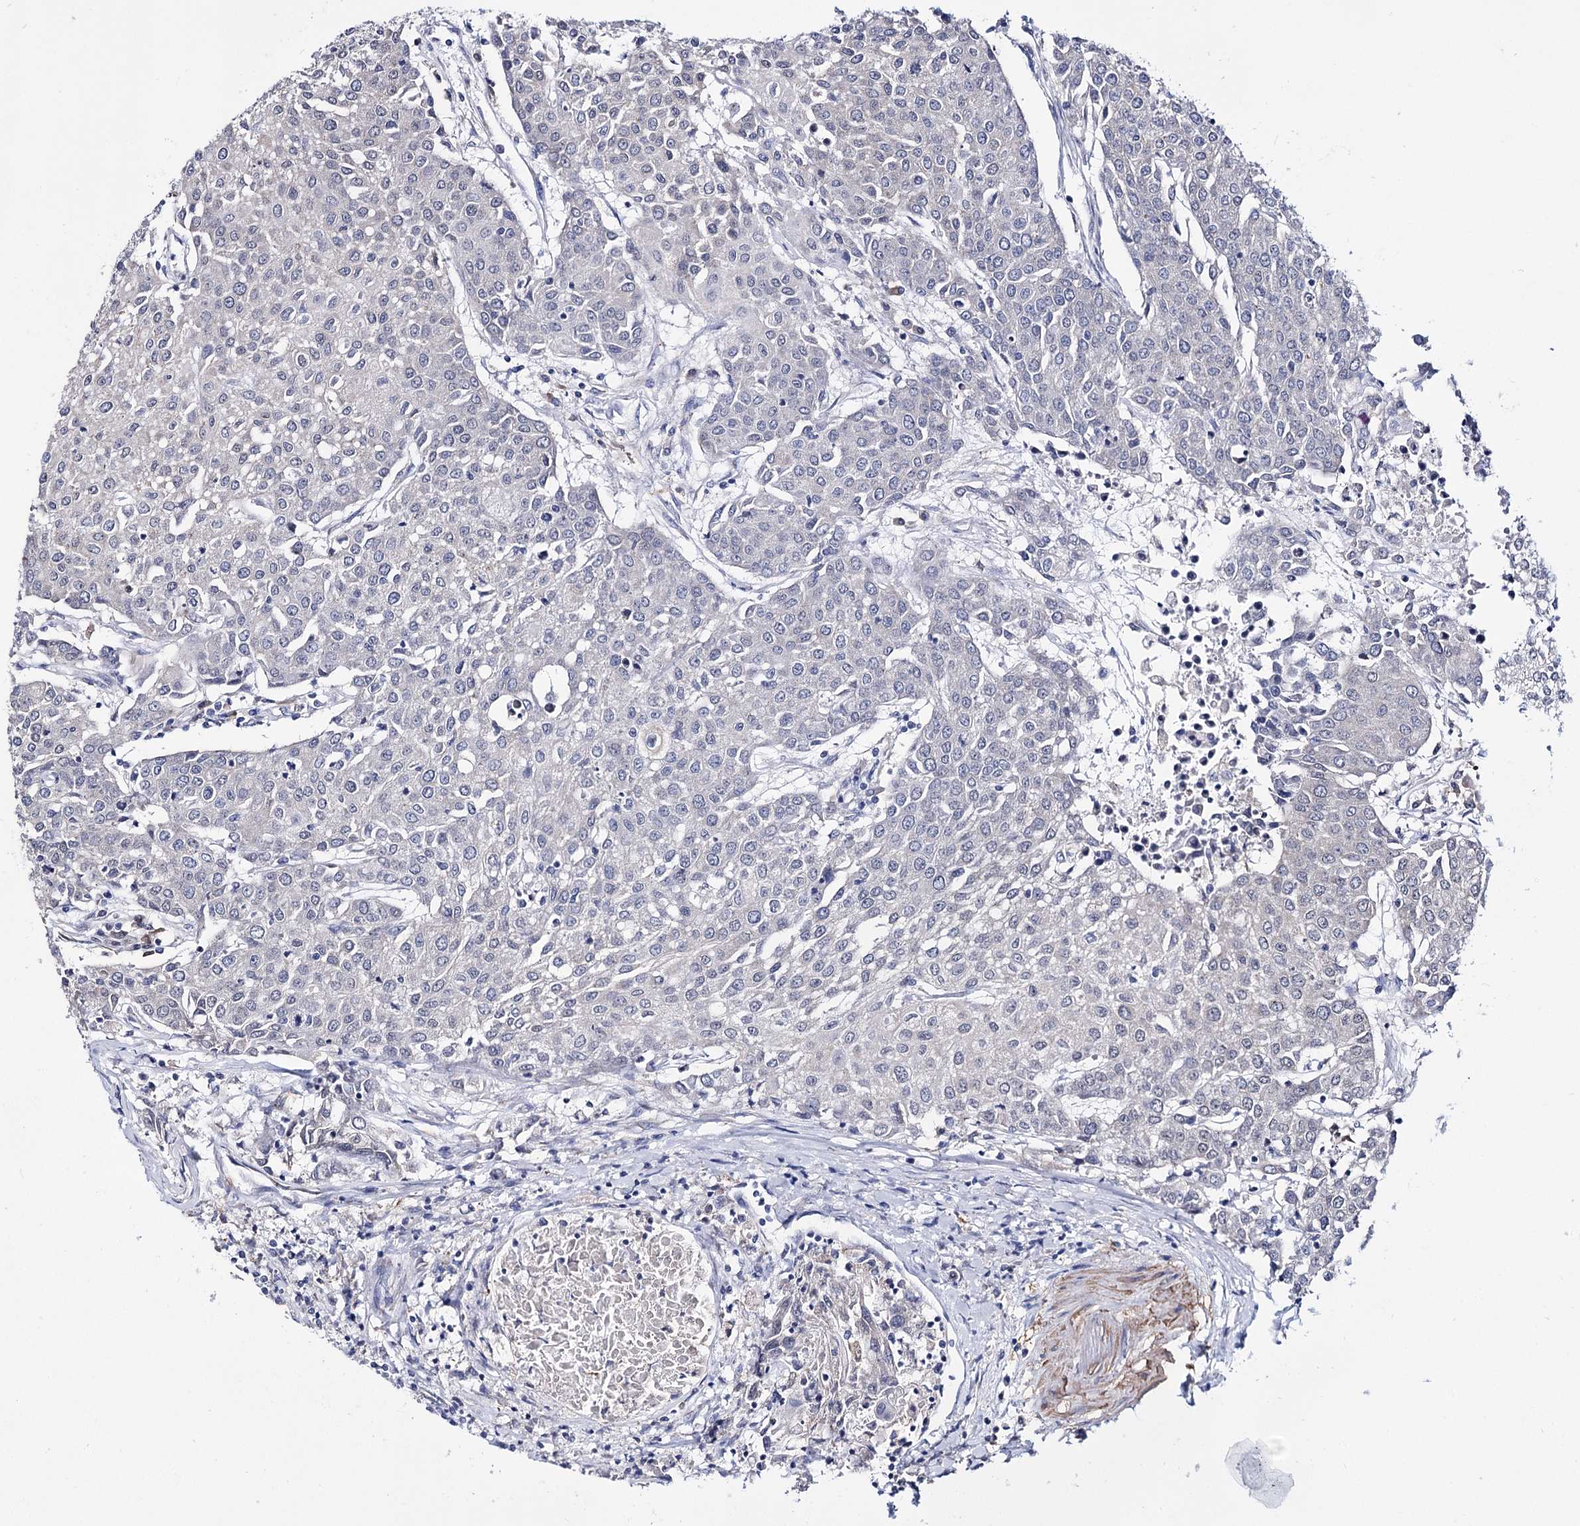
{"staining": {"intensity": "weak", "quantity": "<25%", "location": "cytoplasmic/membranous"}, "tissue": "urothelial cancer", "cell_type": "Tumor cells", "image_type": "cancer", "snomed": [{"axis": "morphology", "description": "Urothelial carcinoma, High grade"}, {"axis": "topography", "description": "Urinary bladder"}], "caption": "Urothelial carcinoma (high-grade) was stained to show a protein in brown. There is no significant expression in tumor cells.", "gene": "PPRC1", "patient": {"sex": "female", "age": 85}}